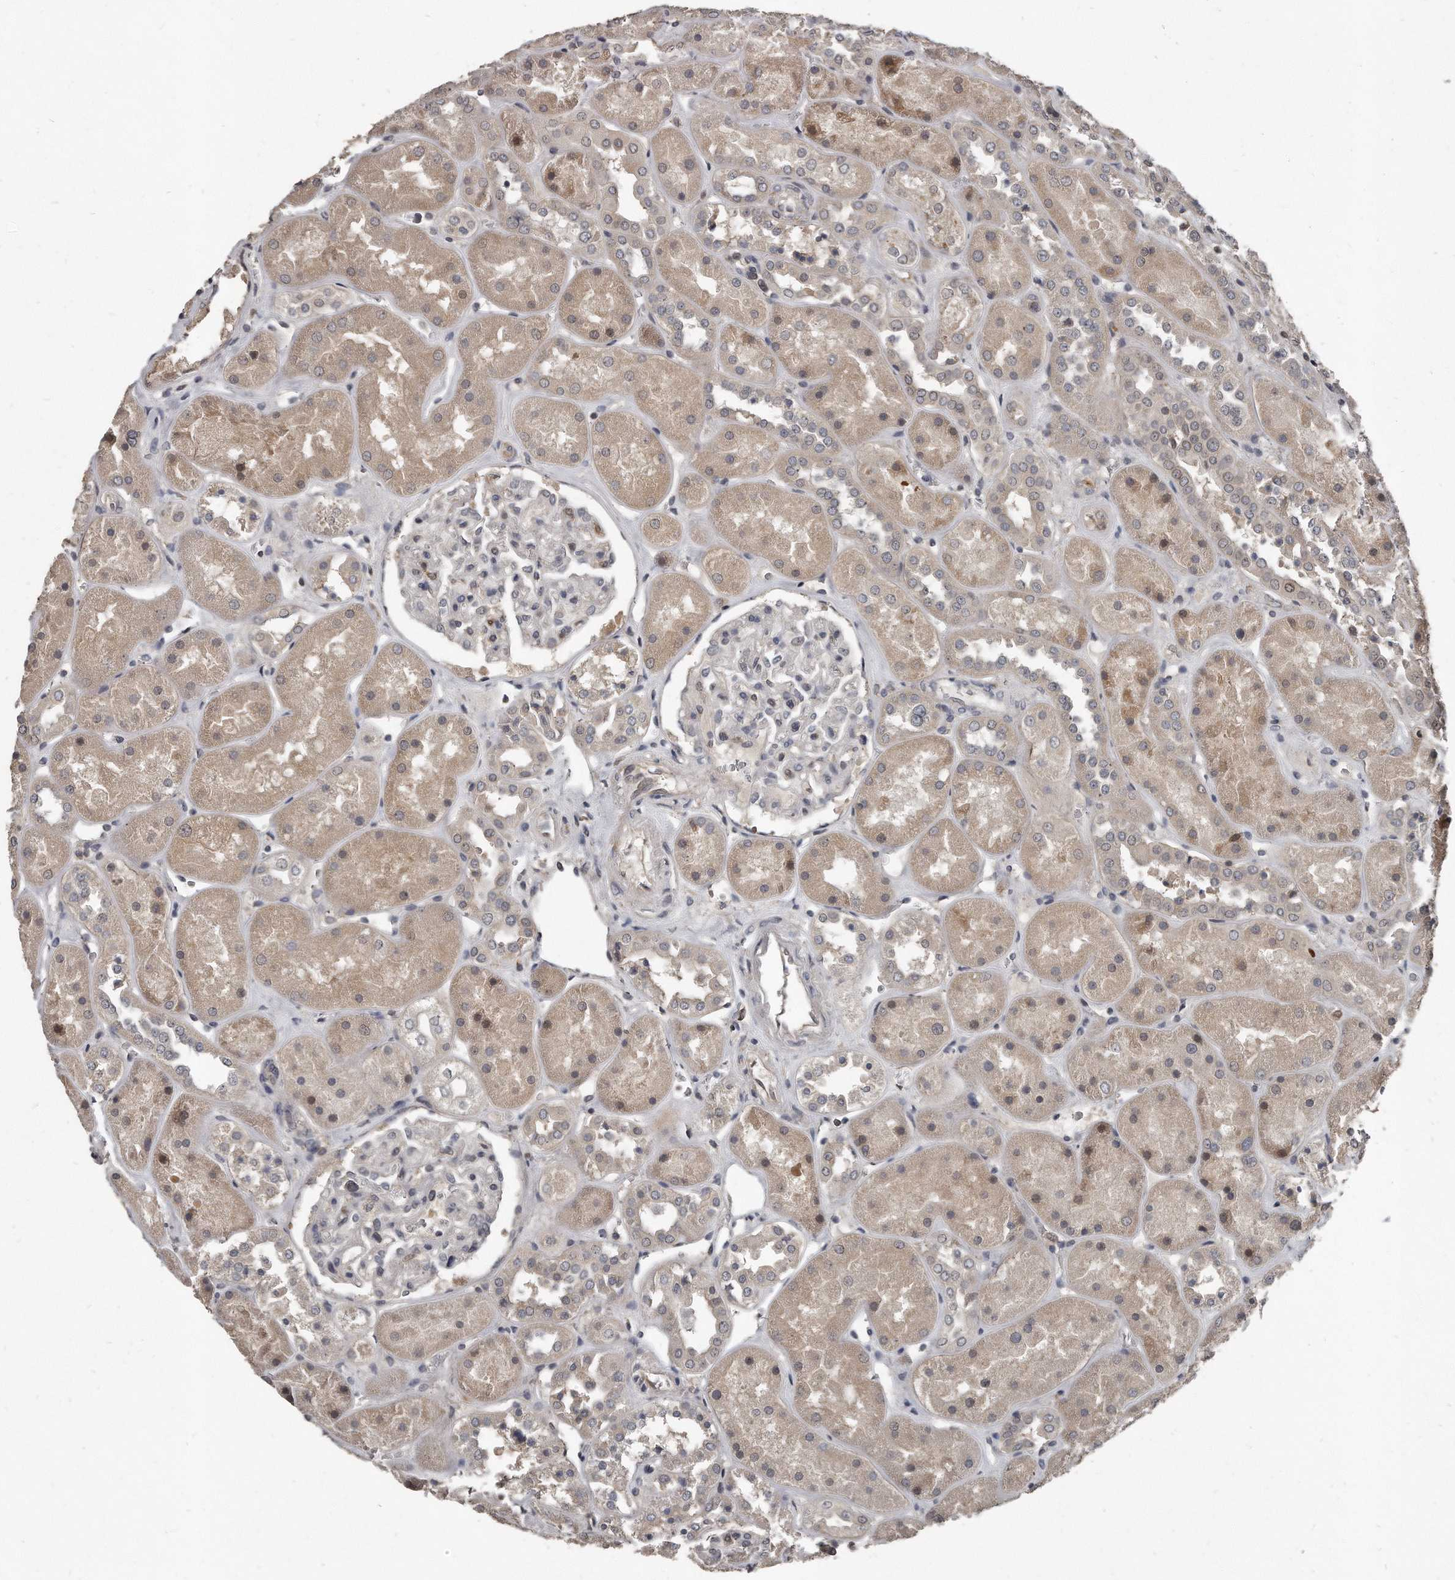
{"staining": {"intensity": "negative", "quantity": "none", "location": "none"}, "tissue": "kidney", "cell_type": "Cells in glomeruli", "image_type": "normal", "snomed": [{"axis": "morphology", "description": "Normal tissue, NOS"}, {"axis": "topography", "description": "Kidney"}], "caption": "IHC of unremarkable kidney displays no positivity in cells in glomeruli. (Brightfield microscopy of DAB (3,3'-diaminobenzidine) immunohistochemistry (IHC) at high magnification).", "gene": "GCH1", "patient": {"sex": "male", "age": 70}}